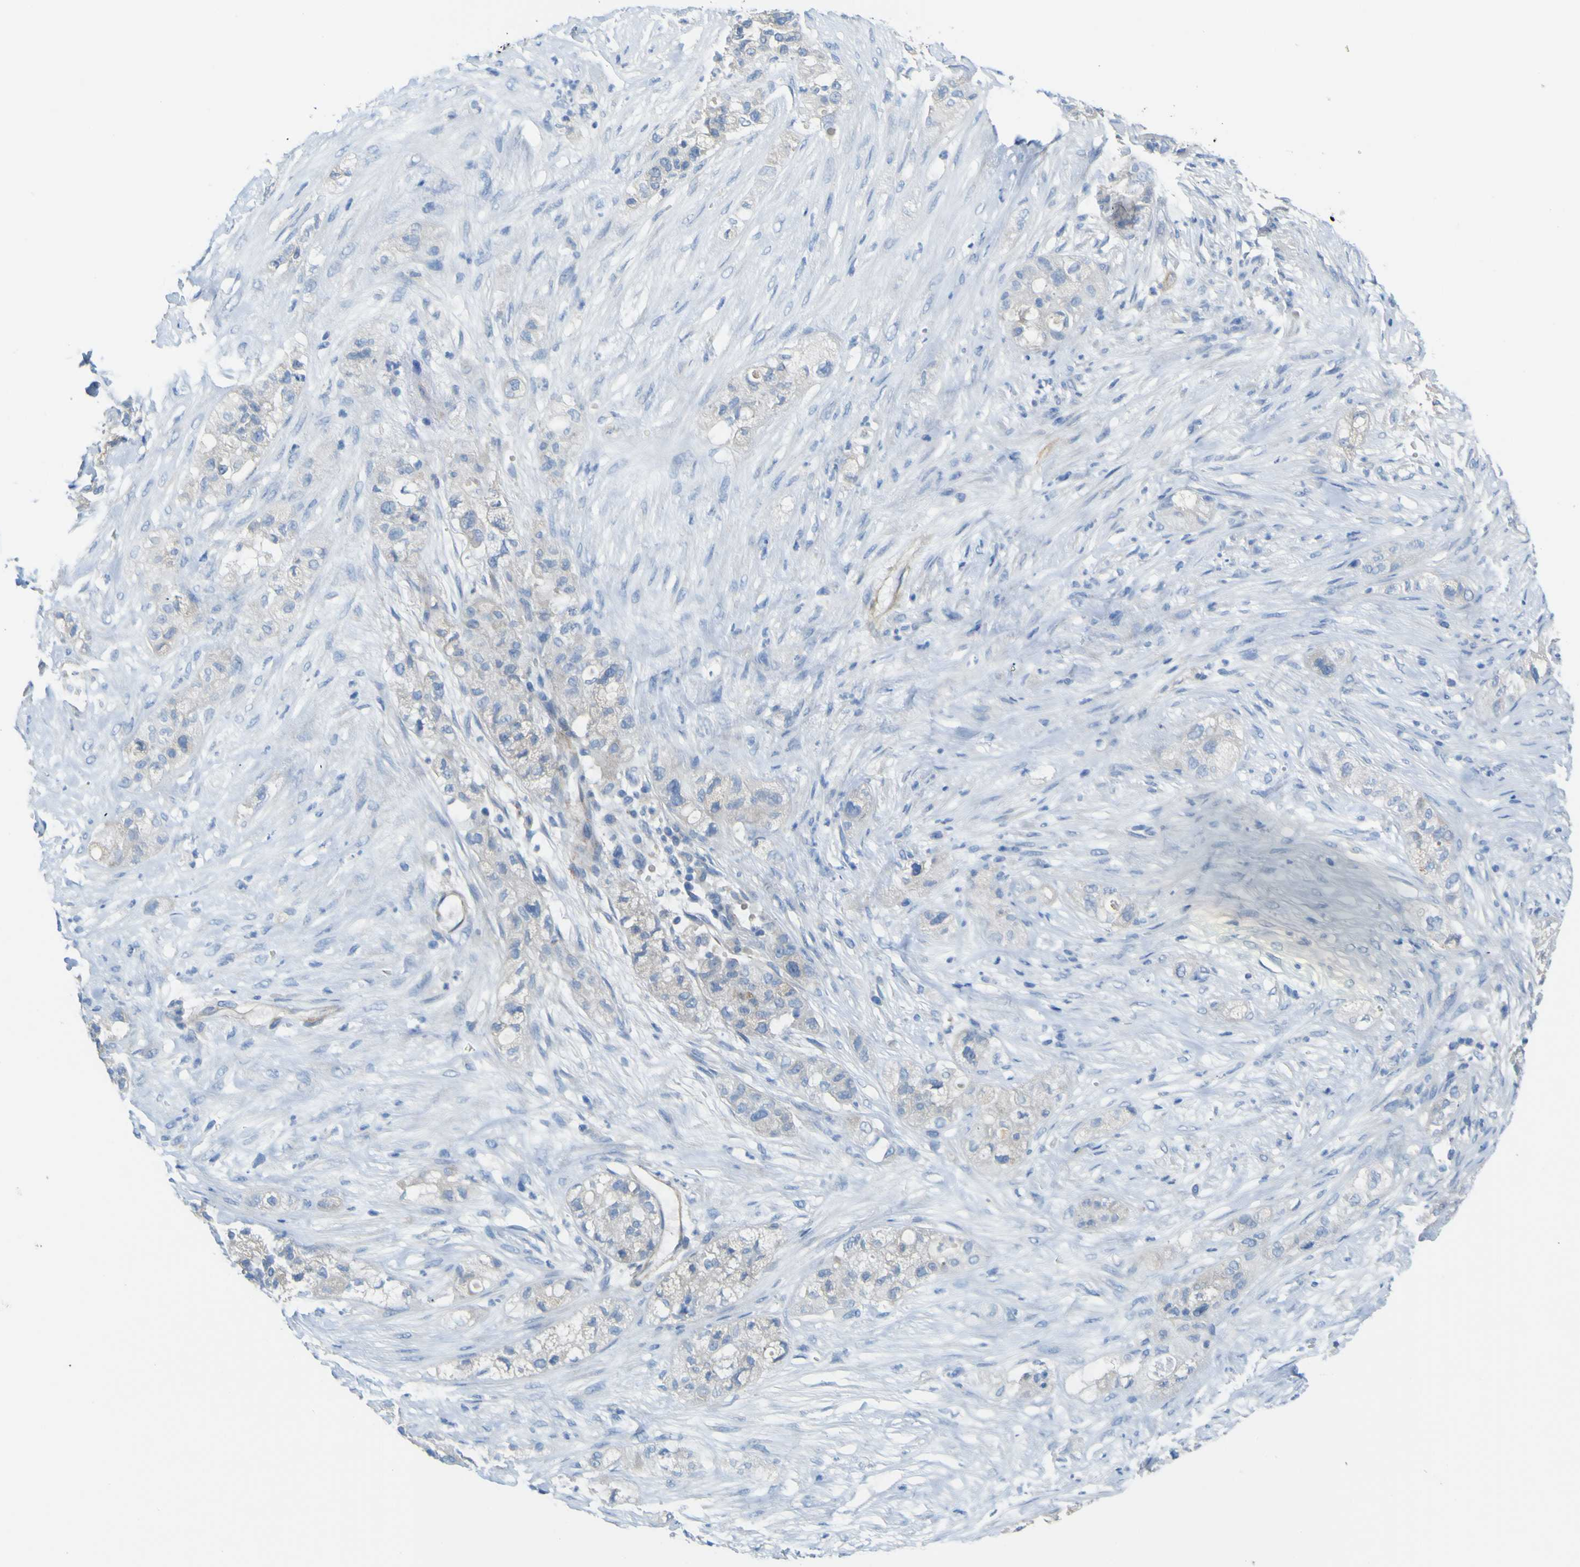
{"staining": {"intensity": "negative", "quantity": "none", "location": "none"}, "tissue": "pancreatic cancer", "cell_type": "Tumor cells", "image_type": "cancer", "snomed": [{"axis": "morphology", "description": "Adenocarcinoma, NOS"}, {"axis": "topography", "description": "Pancreas"}], "caption": "An immunohistochemistry histopathology image of pancreatic cancer (adenocarcinoma) is shown. There is no staining in tumor cells of pancreatic cancer (adenocarcinoma). Brightfield microscopy of immunohistochemistry (IHC) stained with DAB (3,3'-diaminobenzidine) (brown) and hematoxylin (blue), captured at high magnification.", "gene": "ADGRA2", "patient": {"sex": "female", "age": 78}}